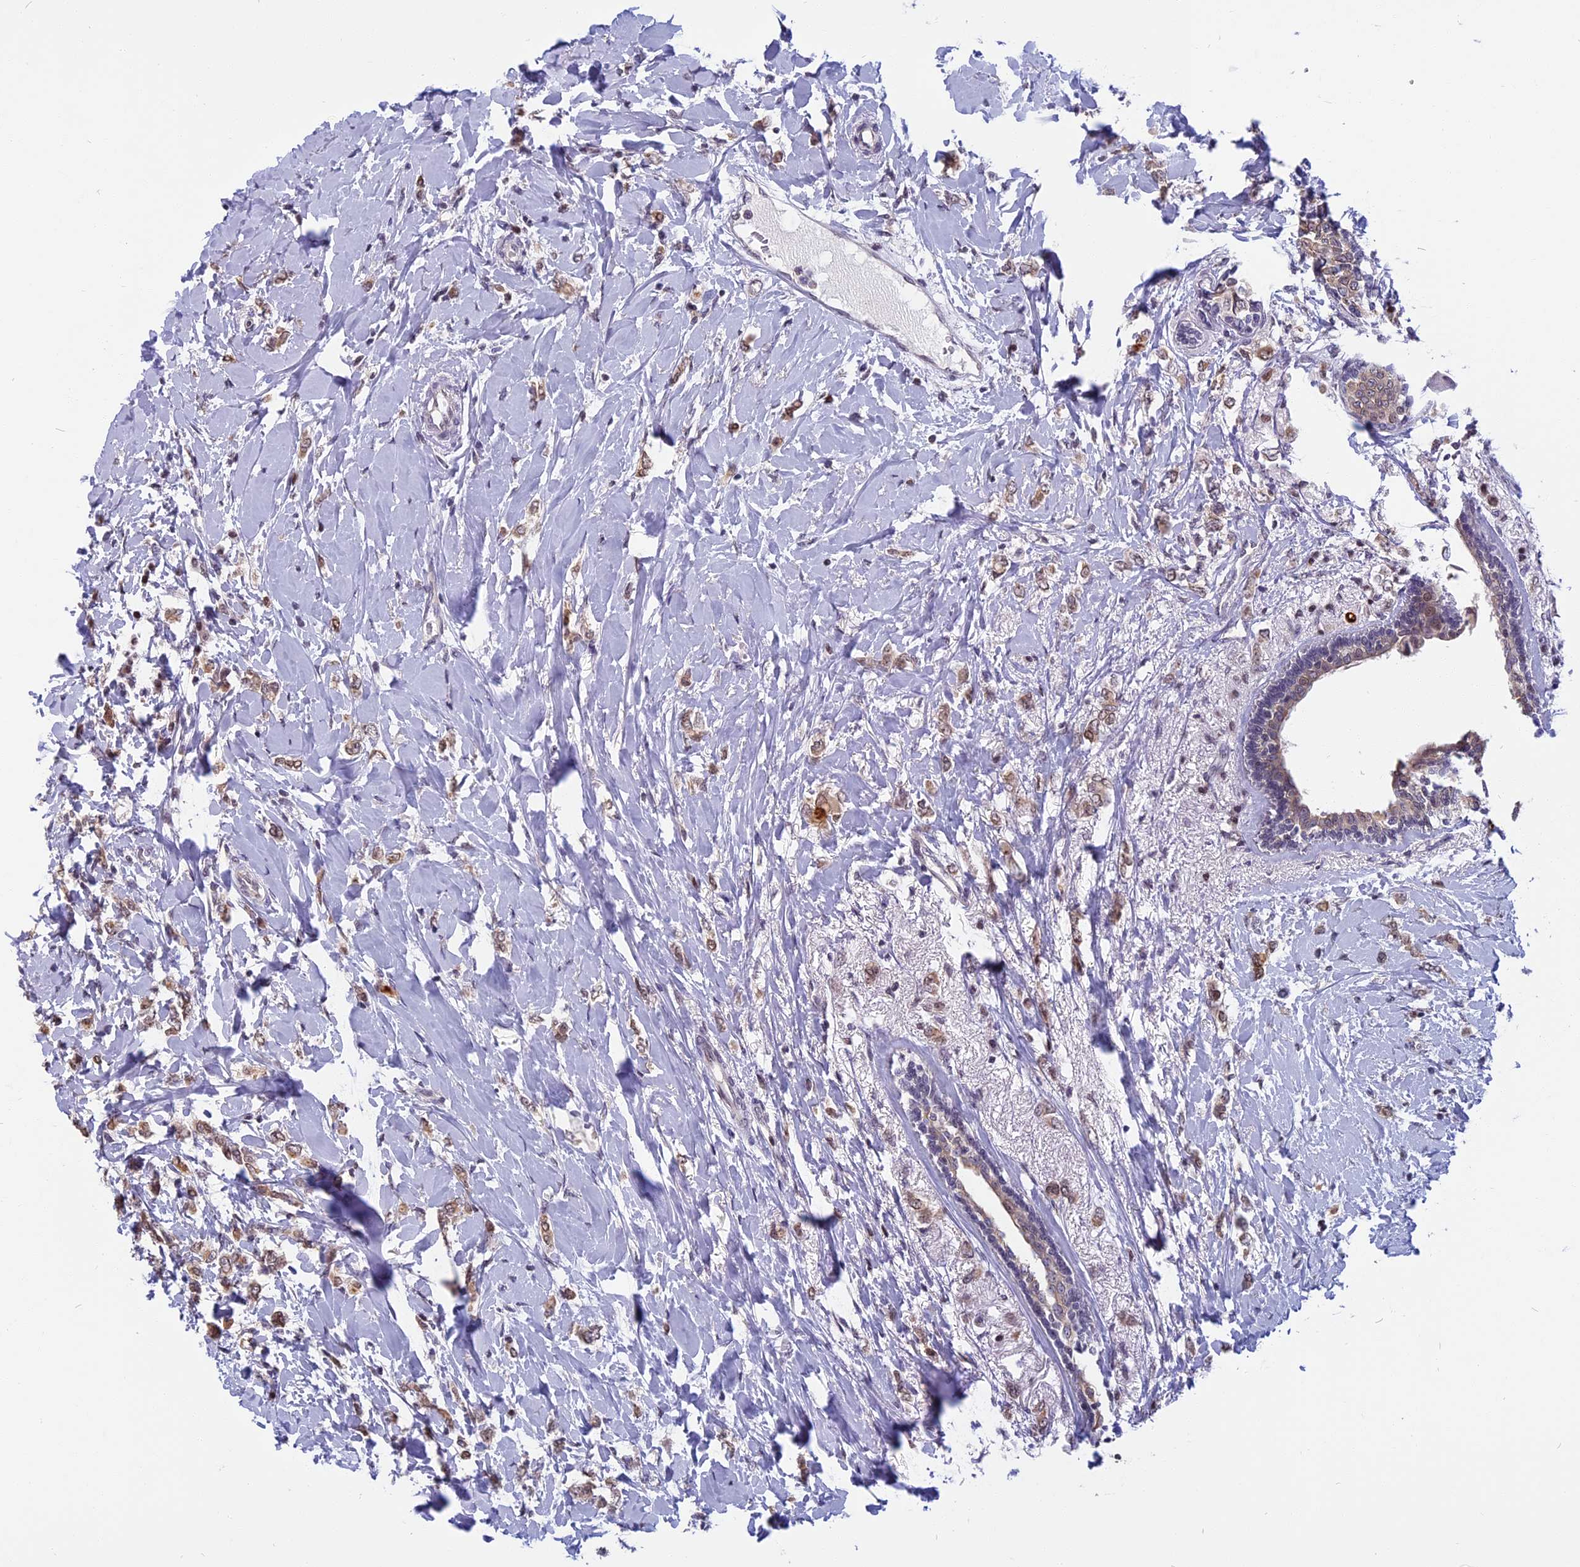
{"staining": {"intensity": "weak", "quantity": ">75%", "location": "cytoplasmic/membranous,nuclear"}, "tissue": "breast cancer", "cell_type": "Tumor cells", "image_type": "cancer", "snomed": [{"axis": "morphology", "description": "Normal tissue, NOS"}, {"axis": "morphology", "description": "Lobular carcinoma"}, {"axis": "topography", "description": "Breast"}], "caption": "Protein analysis of lobular carcinoma (breast) tissue demonstrates weak cytoplasmic/membranous and nuclear positivity in approximately >75% of tumor cells. (DAB (3,3'-diaminobenzidine) IHC, brown staining for protein, blue staining for nuclei).", "gene": "CCDC113", "patient": {"sex": "female", "age": 47}}